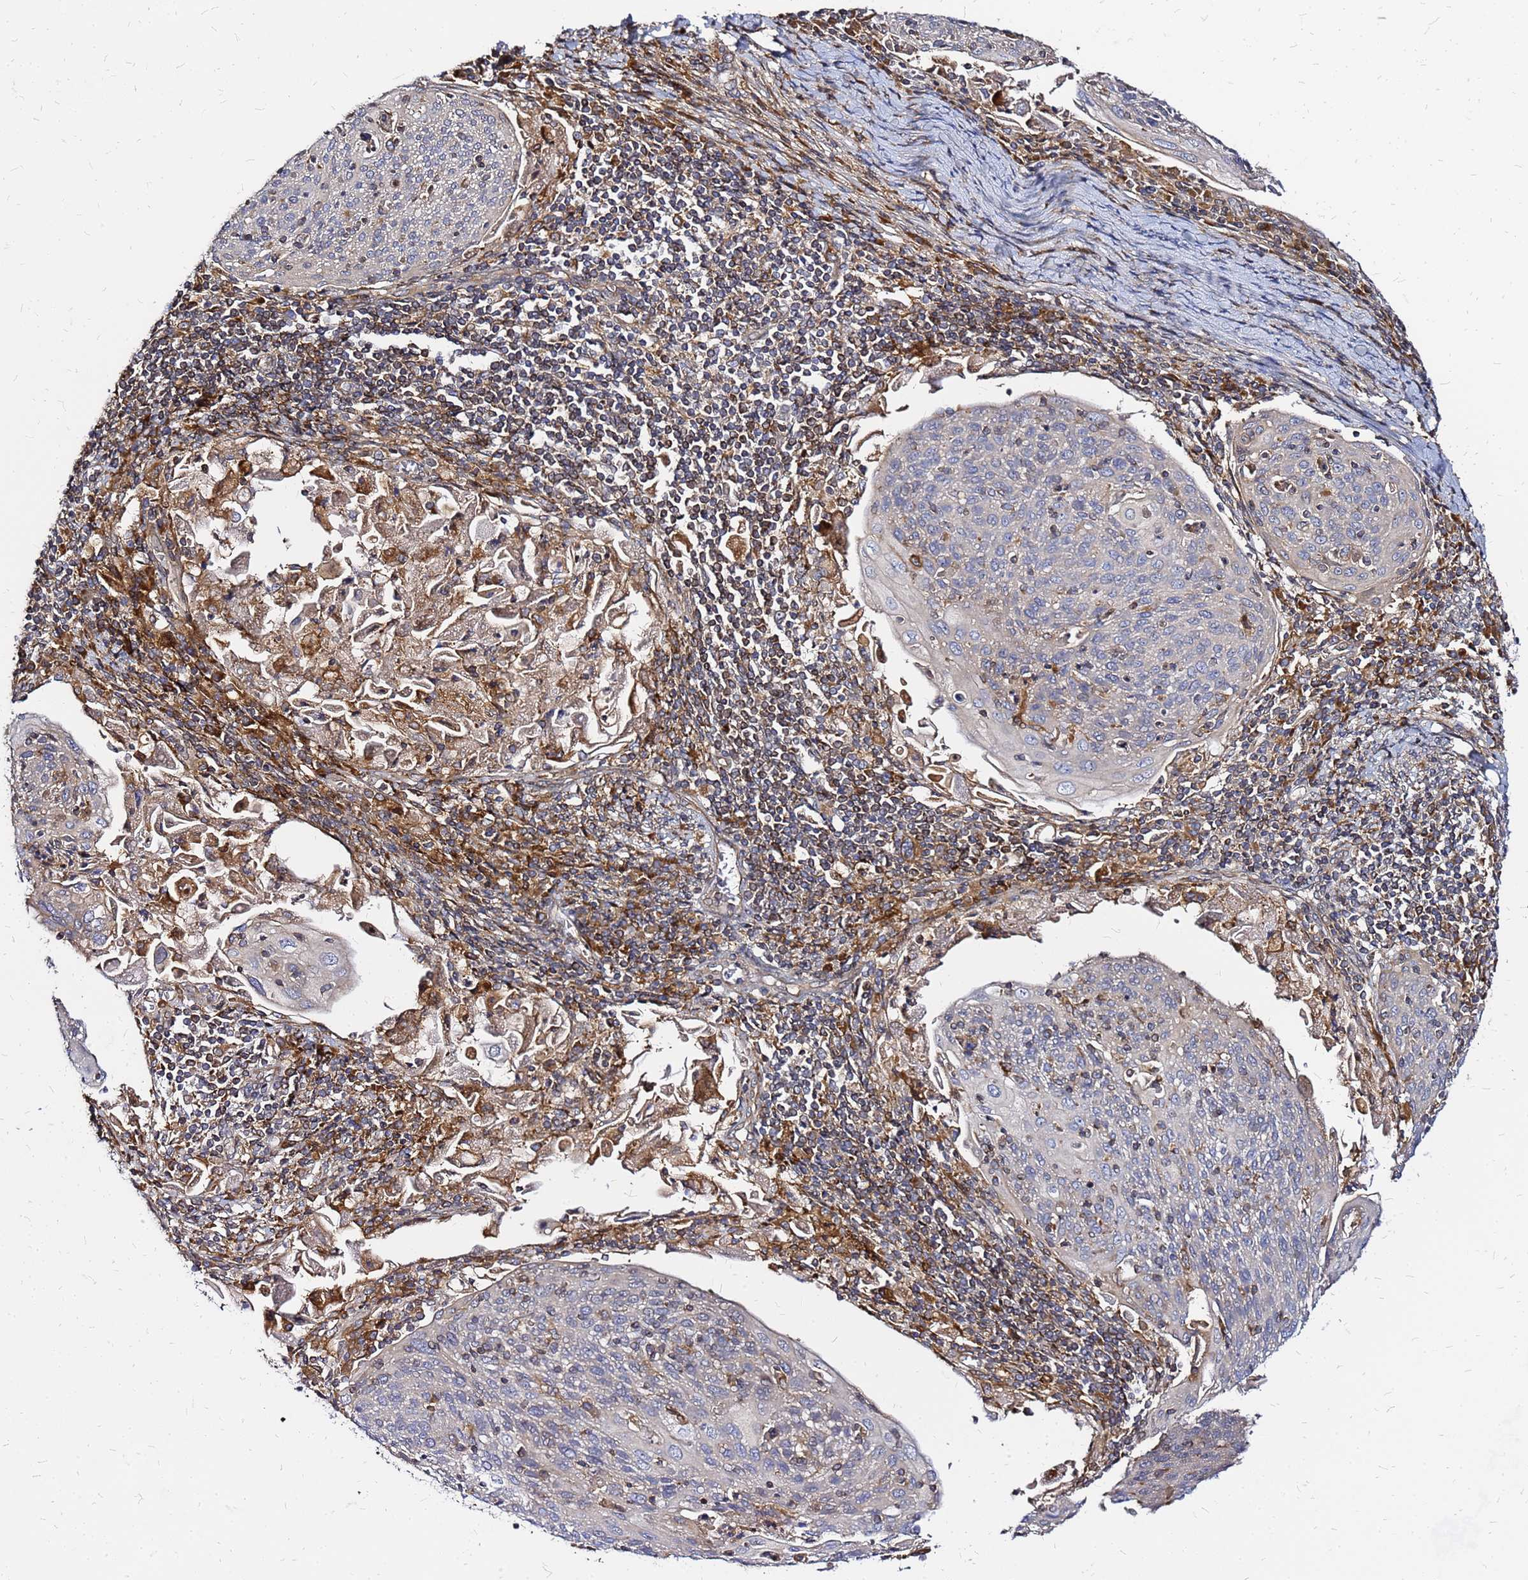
{"staining": {"intensity": "negative", "quantity": "none", "location": "none"}, "tissue": "cervical cancer", "cell_type": "Tumor cells", "image_type": "cancer", "snomed": [{"axis": "morphology", "description": "Squamous cell carcinoma, NOS"}, {"axis": "topography", "description": "Cervix"}], "caption": "There is no significant expression in tumor cells of cervical cancer.", "gene": "CYBC1", "patient": {"sex": "female", "age": 67}}